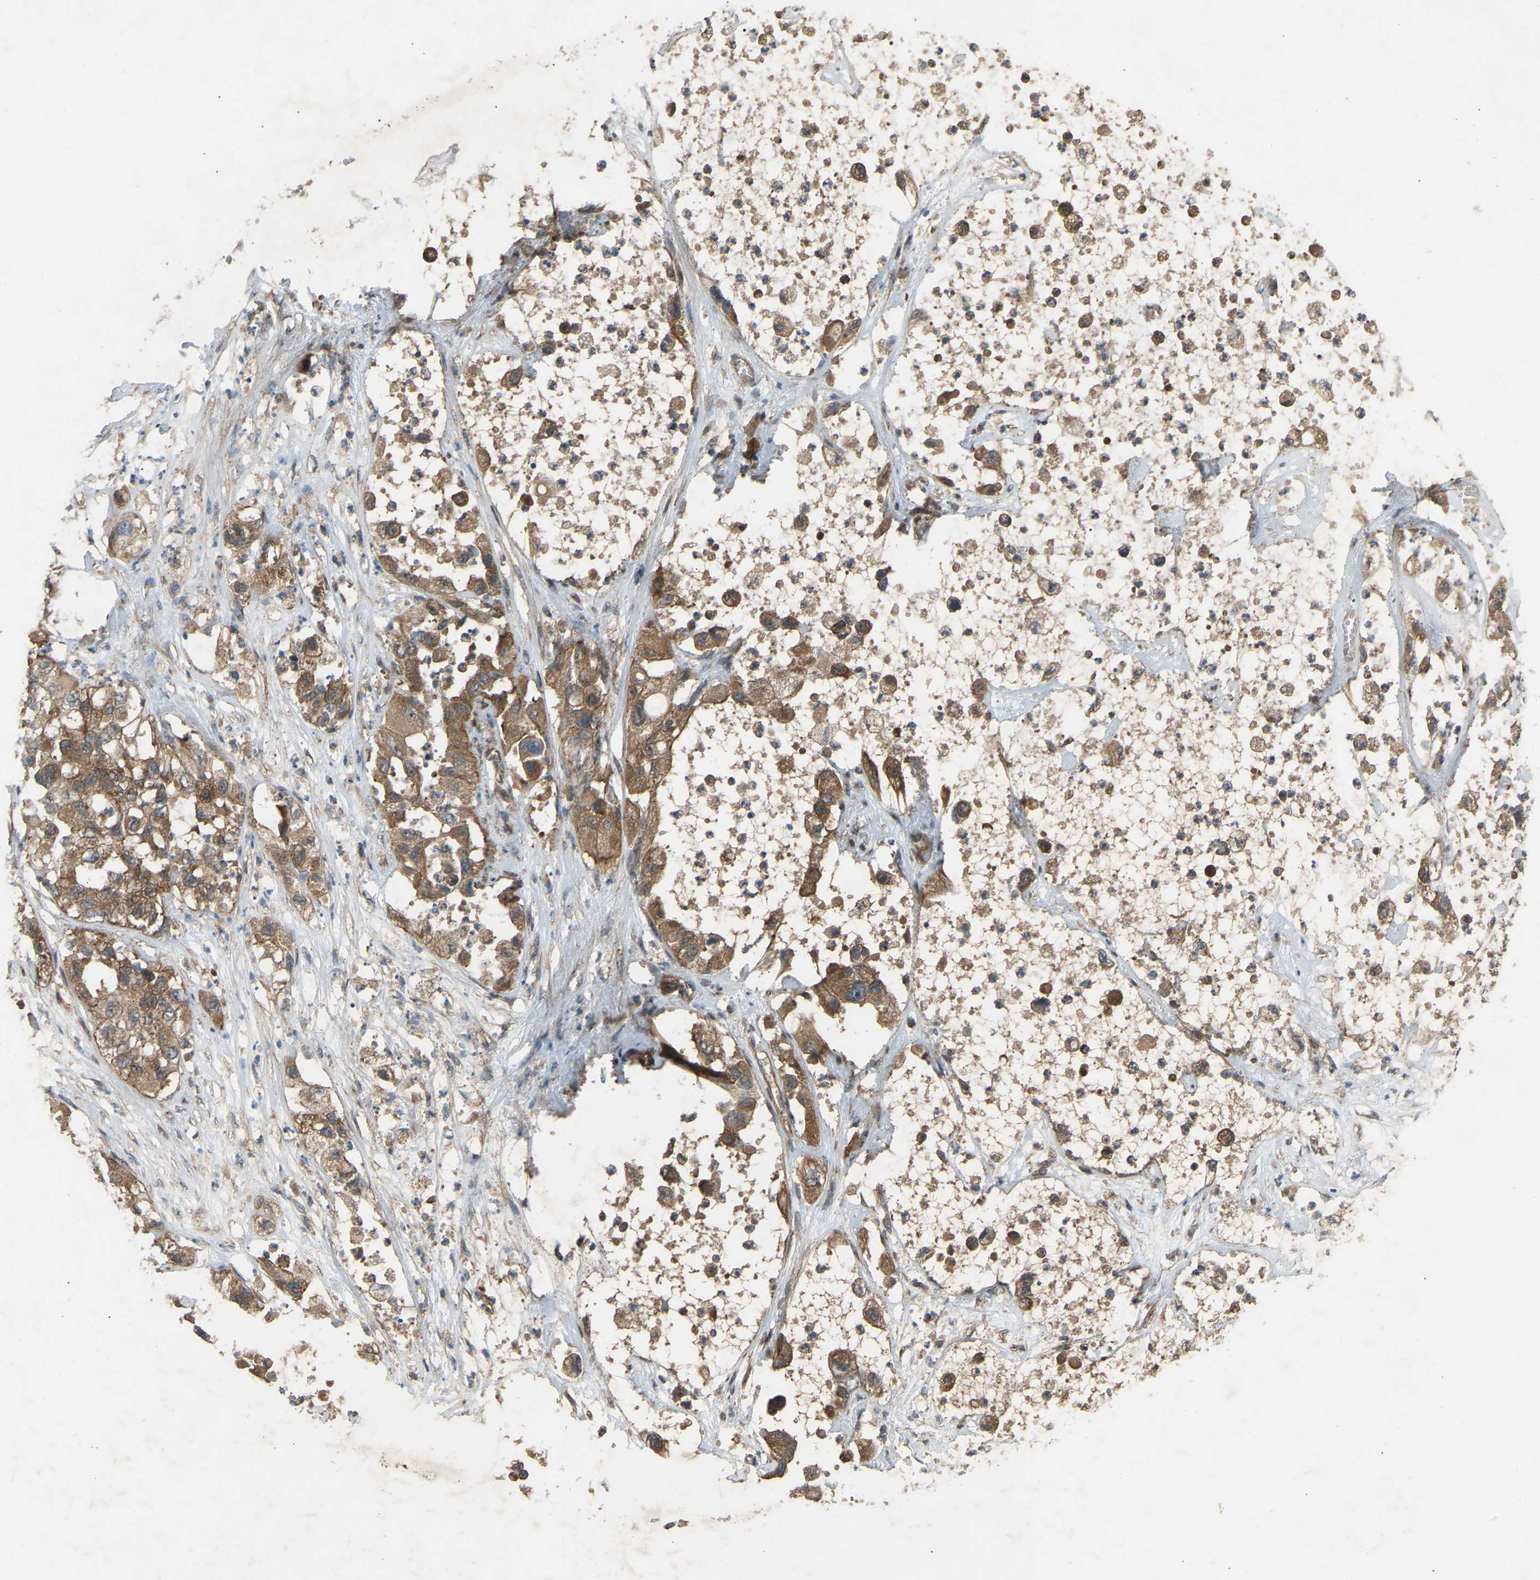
{"staining": {"intensity": "moderate", "quantity": ">75%", "location": "cytoplasmic/membranous"}, "tissue": "pancreatic cancer", "cell_type": "Tumor cells", "image_type": "cancer", "snomed": [{"axis": "morphology", "description": "Adenocarcinoma, NOS"}, {"axis": "topography", "description": "Pancreas"}], "caption": "Immunohistochemical staining of human adenocarcinoma (pancreatic) reveals medium levels of moderate cytoplasmic/membranous expression in approximately >75% of tumor cells. (DAB (3,3'-diaminobenzidine) = brown stain, brightfield microscopy at high magnification).", "gene": "GAS2L1", "patient": {"sex": "female", "age": 78}}